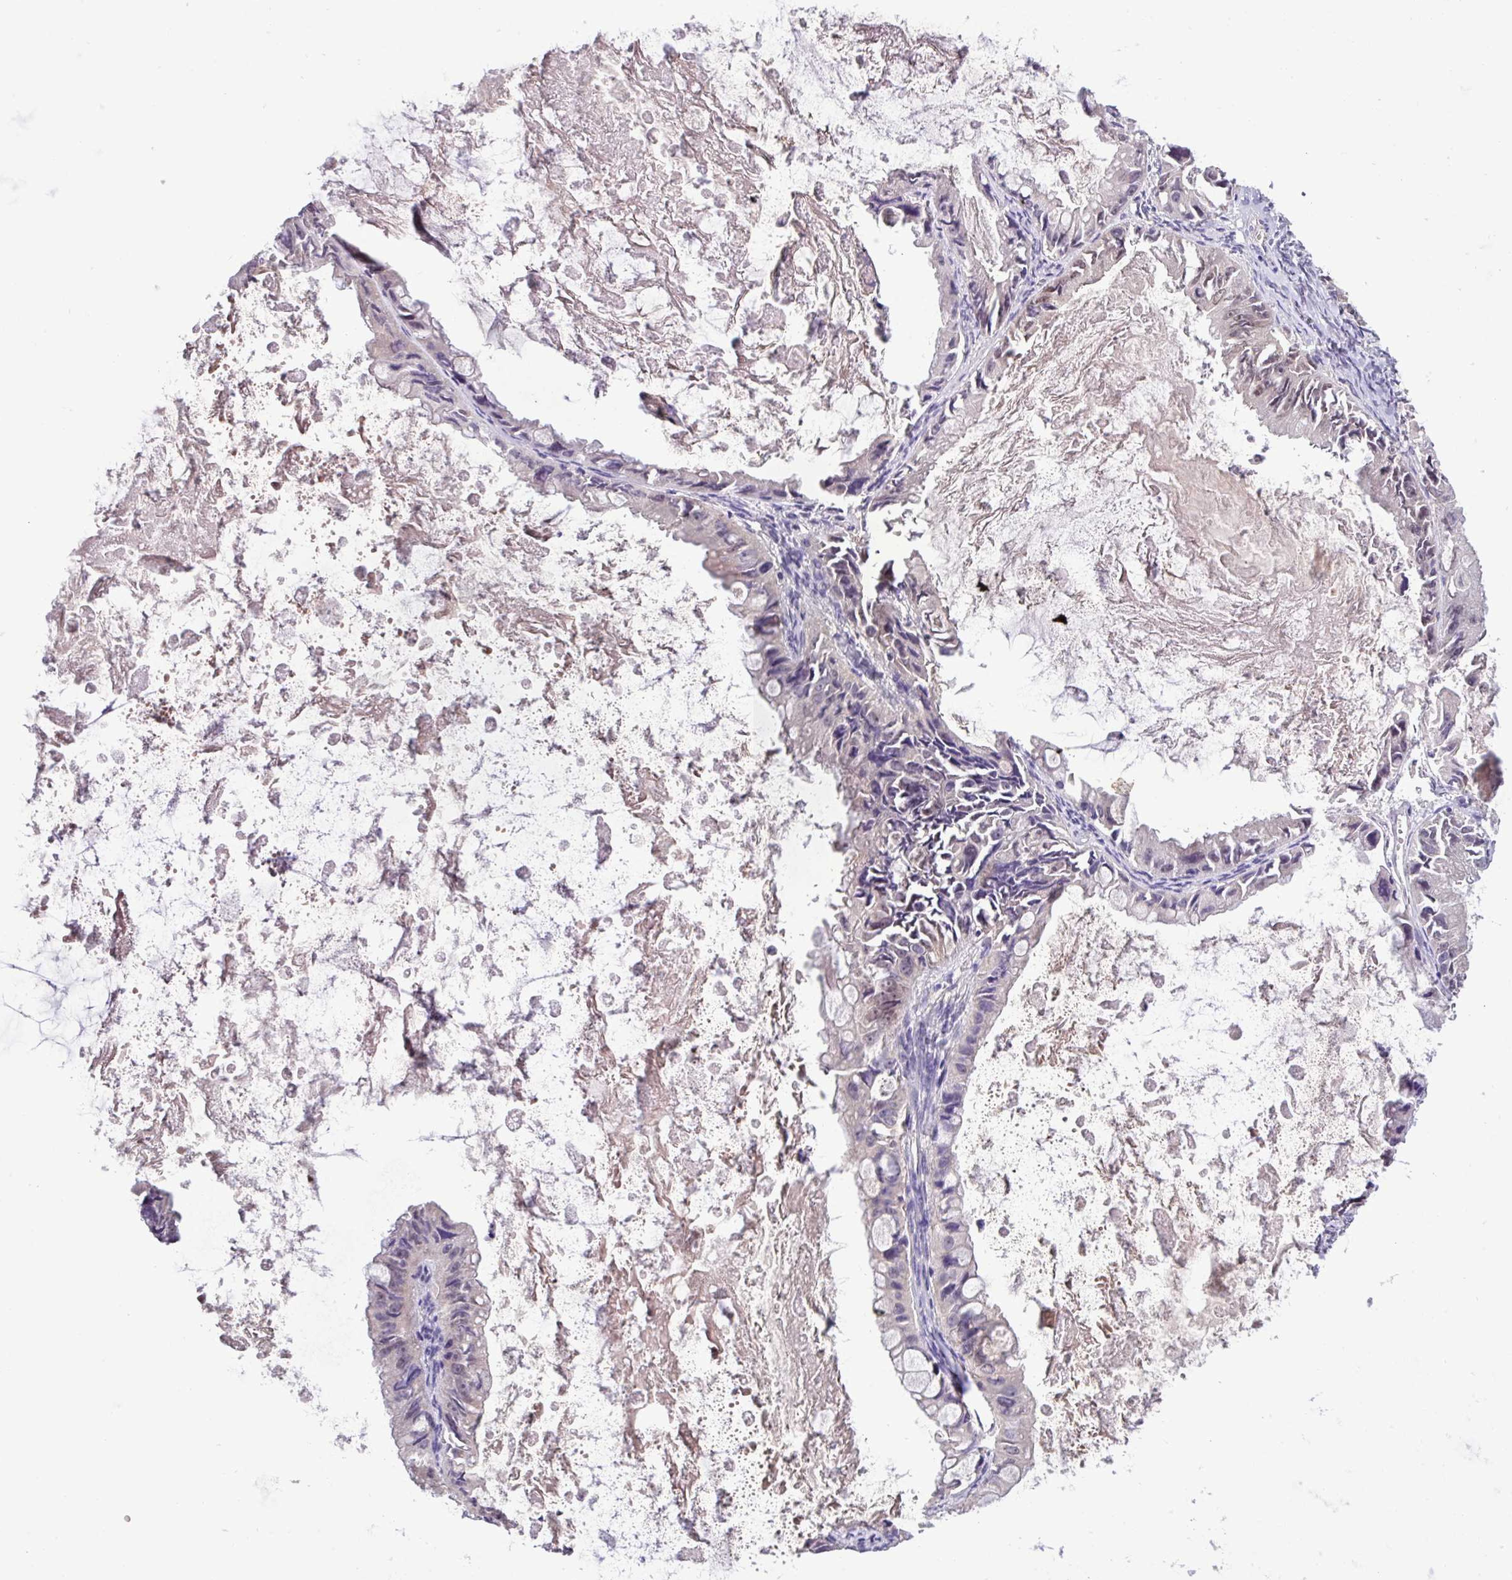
{"staining": {"intensity": "negative", "quantity": "none", "location": "none"}, "tissue": "ovarian cancer", "cell_type": "Tumor cells", "image_type": "cancer", "snomed": [{"axis": "morphology", "description": "Cystadenocarcinoma, mucinous, NOS"}, {"axis": "topography", "description": "Ovary"}], "caption": "There is no significant staining in tumor cells of ovarian mucinous cystadenocarcinoma. (Immunohistochemistry (ihc), brightfield microscopy, high magnification).", "gene": "PAX8", "patient": {"sex": "female", "age": 61}}